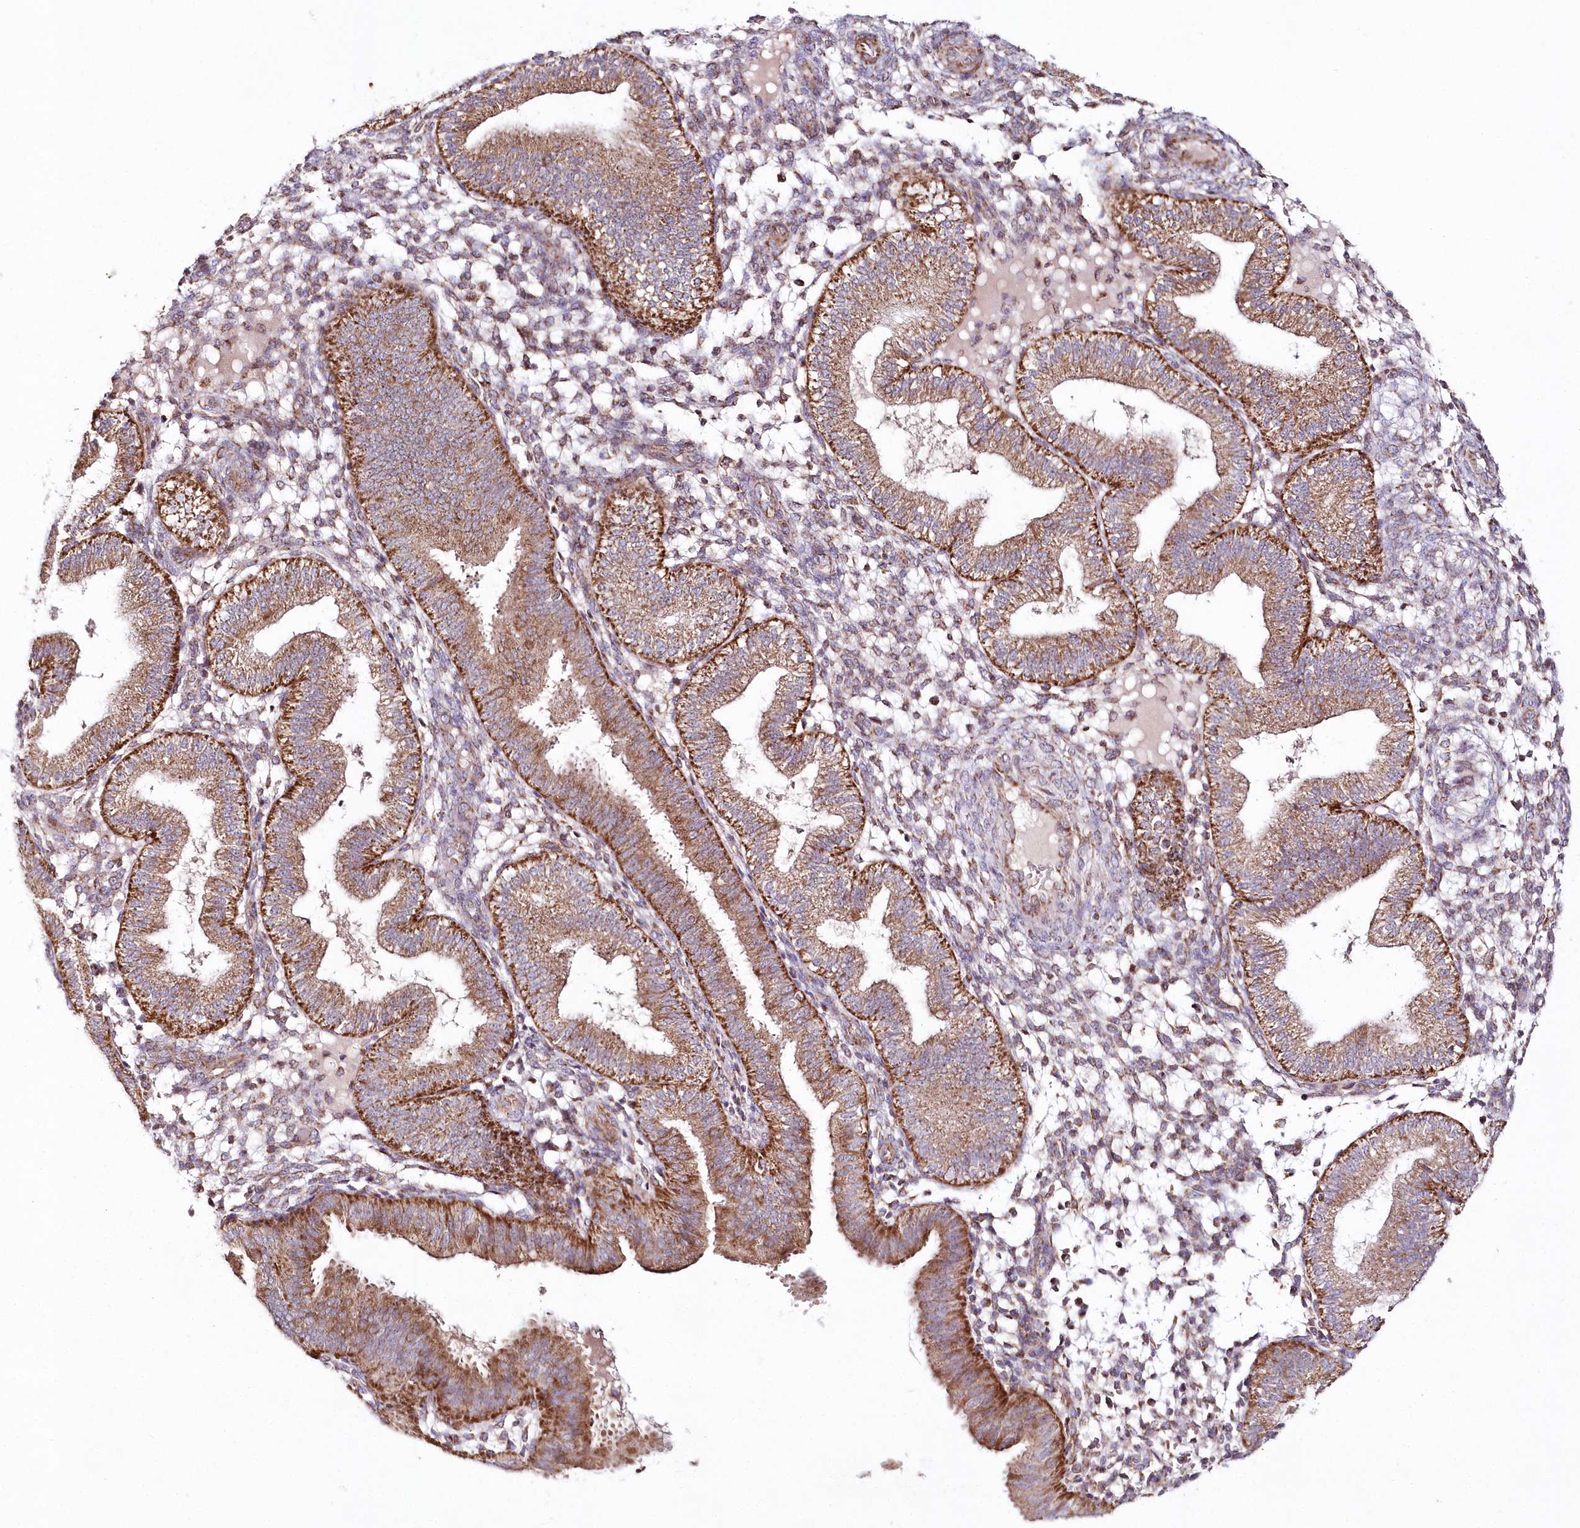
{"staining": {"intensity": "moderate", "quantity": "25%-75%", "location": "cytoplasmic/membranous"}, "tissue": "endometrium", "cell_type": "Cells in endometrial stroma", "image_type": "normal", "snomed": [{"axis": "morphology", "description": "Normal tissue, NOS"}, {"axis": "topography", "description": "Endometrium"}], "caption": "Immunohistochemistry (IHC) micrograph of unremarkable endometrium stained for a protein (brown), which shows medium levels of moderate cytoplasmic/membranous positivity in approximately 25%-75% of cells in endometrial stroma.", "gene": "DNA2", "patient": {"sex": "female", "age": 39}}